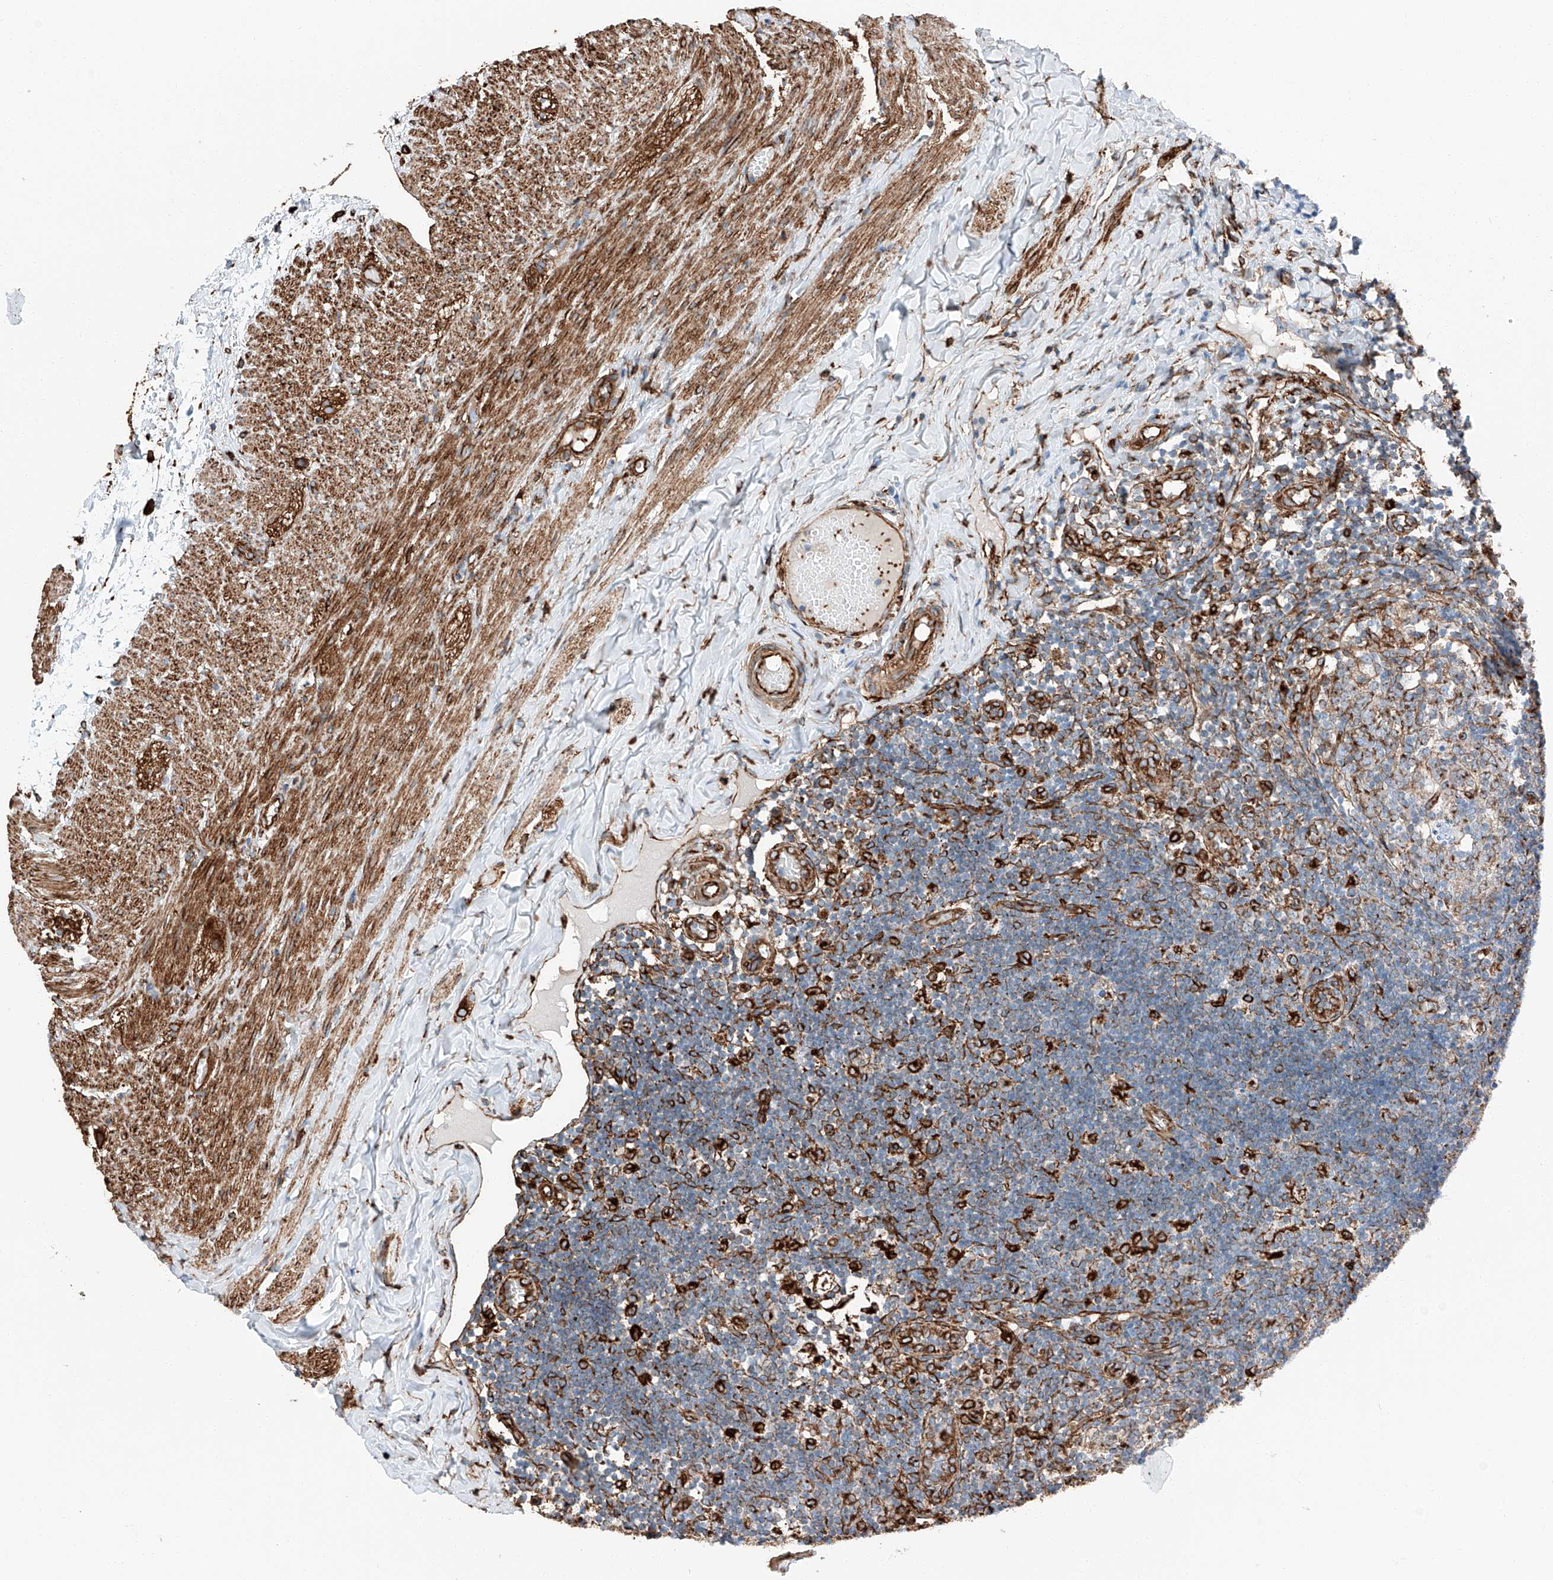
{"staining": {"intensity": "strong", "quantity": ">75%", "location": "cytoplasmic/membranous"}, "tissue": "appendix", "cell_type": "Glandular cells", "image_type": "normal", "snomed": [{"axis": "morphology", "description": "Normal tissue, NOS"}, {"axis": "topography", "description": "Appendix"}], "caption": "Glandular cells exhibit strong cytoplasmic/membranous staining in about >75% of cells in benign appendix.", "gene": "ZNF804A", "patient": {"sex": "male", "age": 8}}